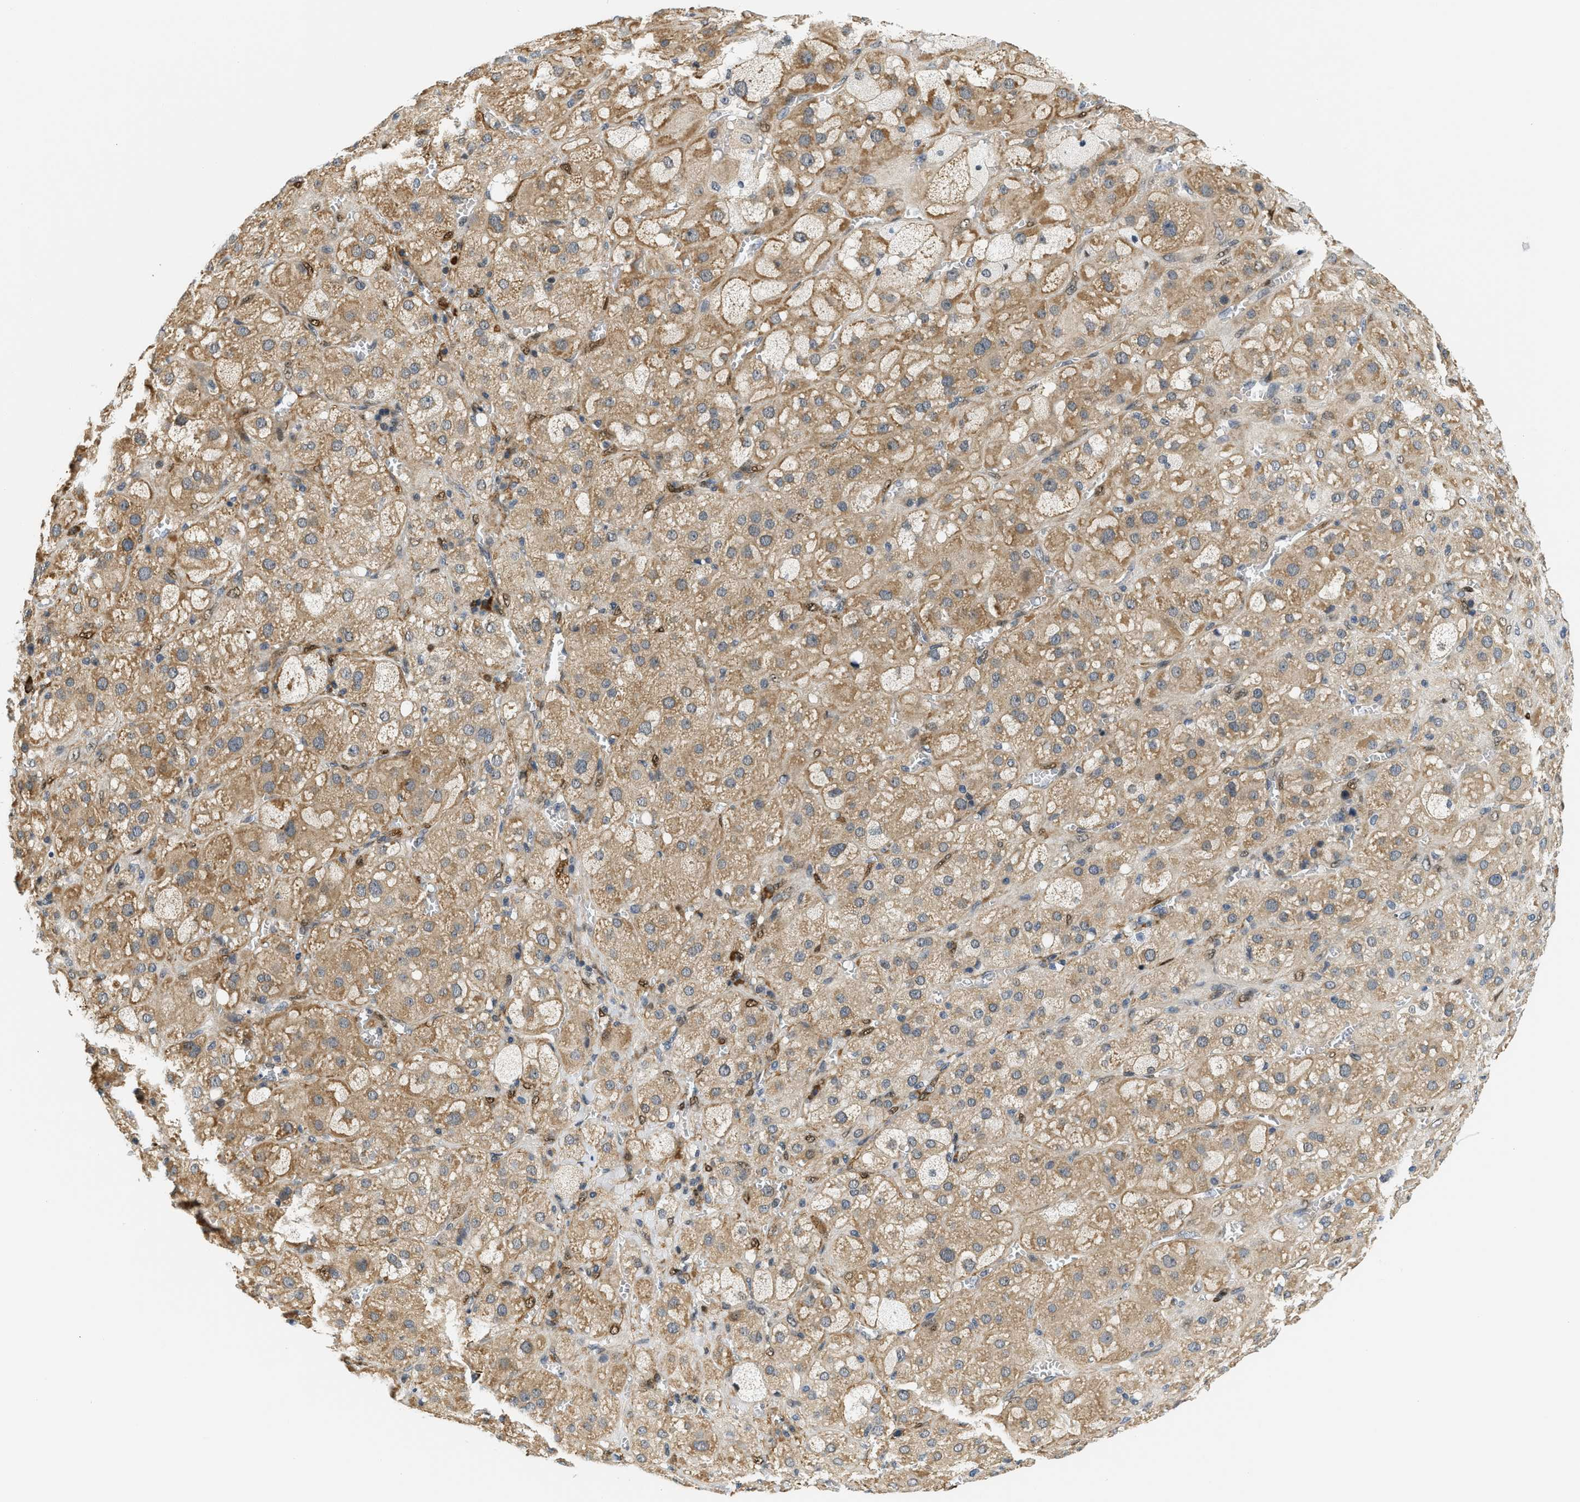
{"staining": {"intensity": "moderate", "quantity": ">75%", "location": "cytoplasmic/membranous"}, "tissue": "adrenal gland", "cell_type": "Glandular cells", "image_type": "normal", "snomed": [{"axis": "morphology", "description": "Normal tissue, NOS"}, {"axis": "topography", "description": "Adrenal gland"}], "caption": "Immunohistochemistry image of benign adrenal gland stained for a protein (brown), which exhibits medium levels of moderate cytoplasmic/membranous staining in approximately >75% of glandular cells.", "gene": "KMT2A", "patient": {"sex": "female", "age": 47}}